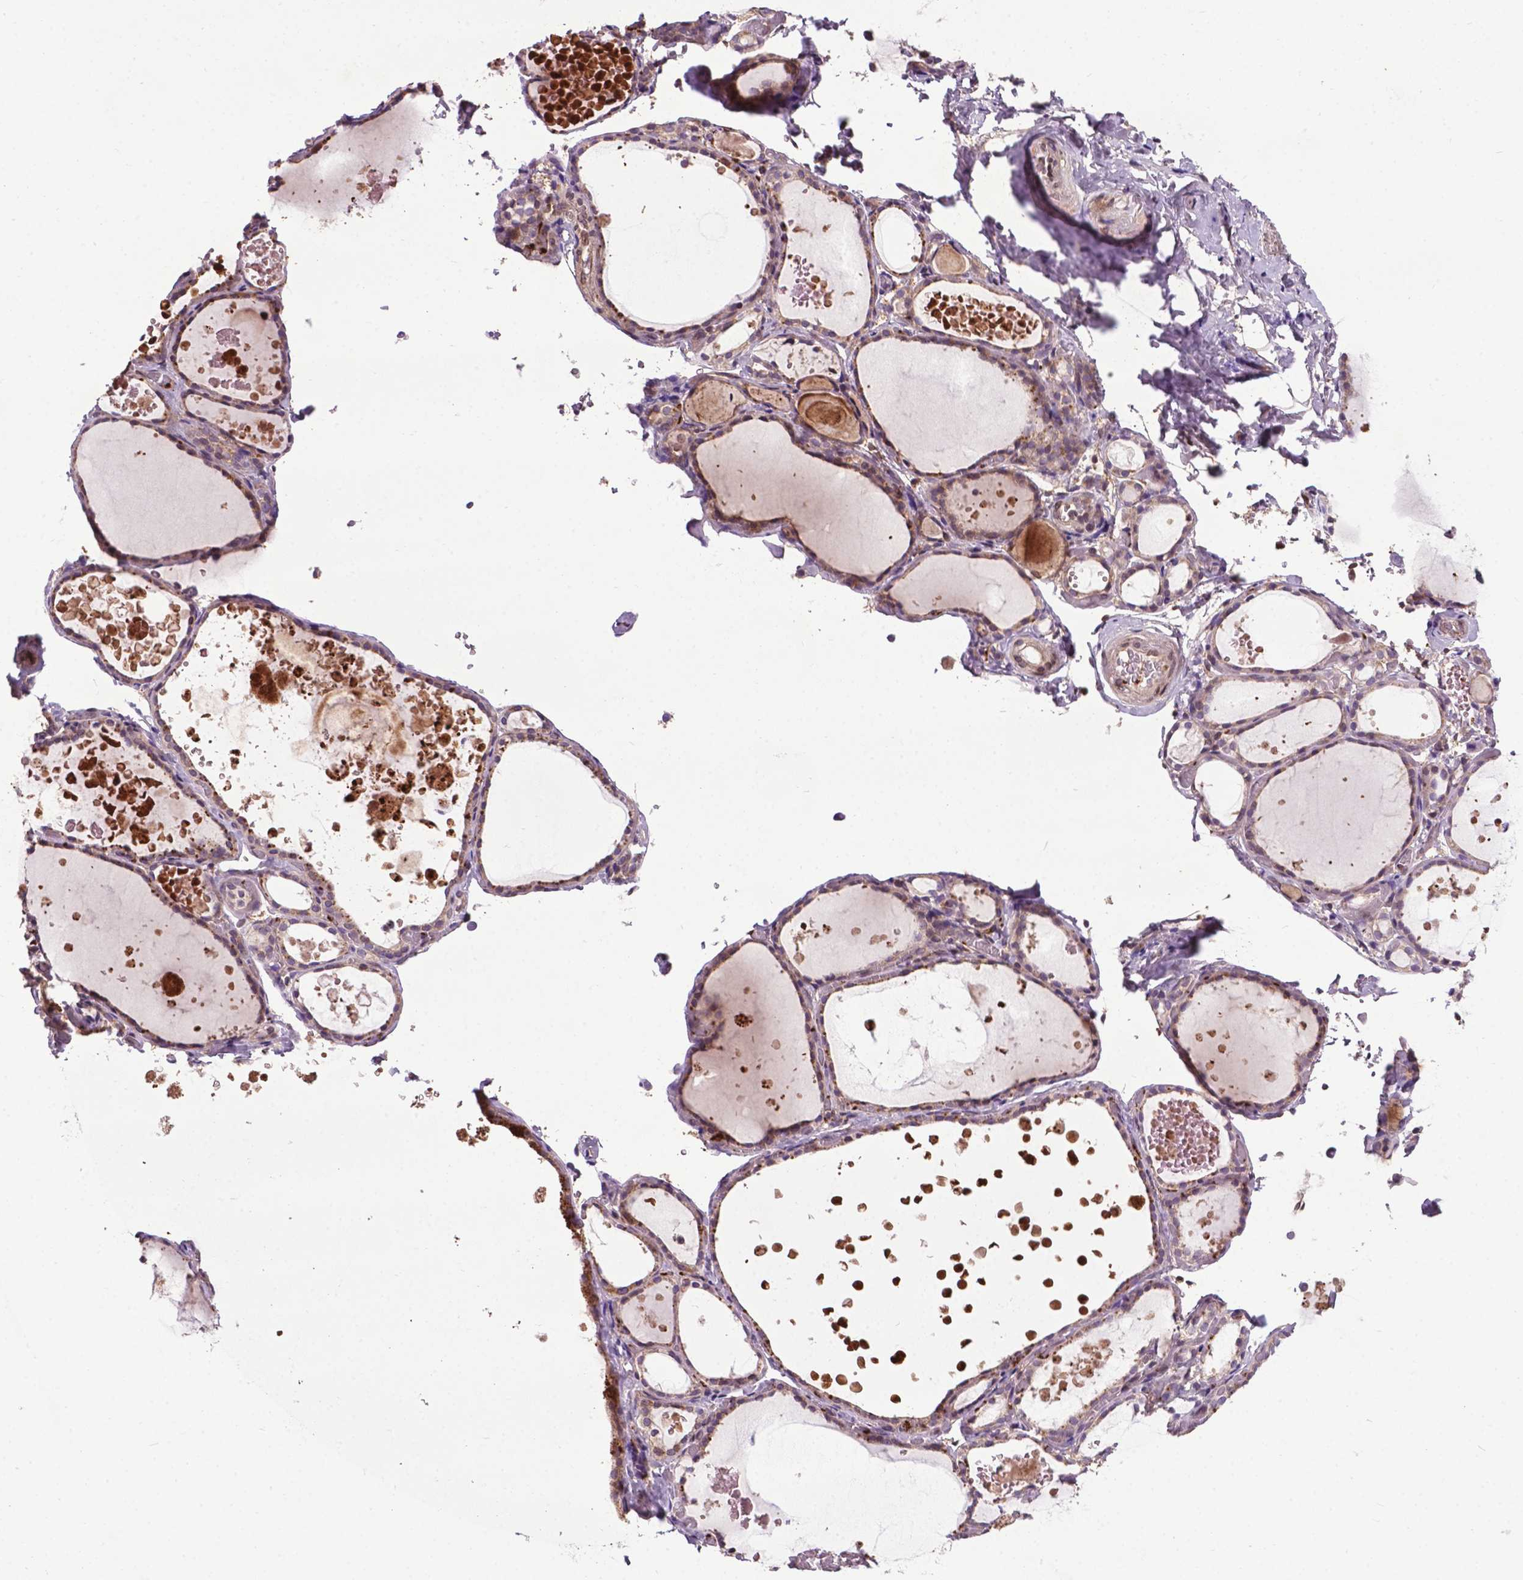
{"staining": {"intensity": "moderate", "quantity": "<25%", "location": "cytoplasmic/membranous"}, "tissue": "thyroid gland", "cell_type": "Glandular cells", "image_type": "normal", "snomed": [{"axis": "morphology", "description": "Normal tissue, NOS"}, {"axis": "topography", "description": "Thyroid gland"}], "caption": "This micrograph shows normal thyroid gland stained with immunohistochemistry (IHC) to label a protein in brown. The cytoplasmic/membranous of glandular cells show moderate positivity for the protein. Nuclei are counter-stained blue.", "gene": "SPNS2", "patient": {"sex": "female", "age": 56}}